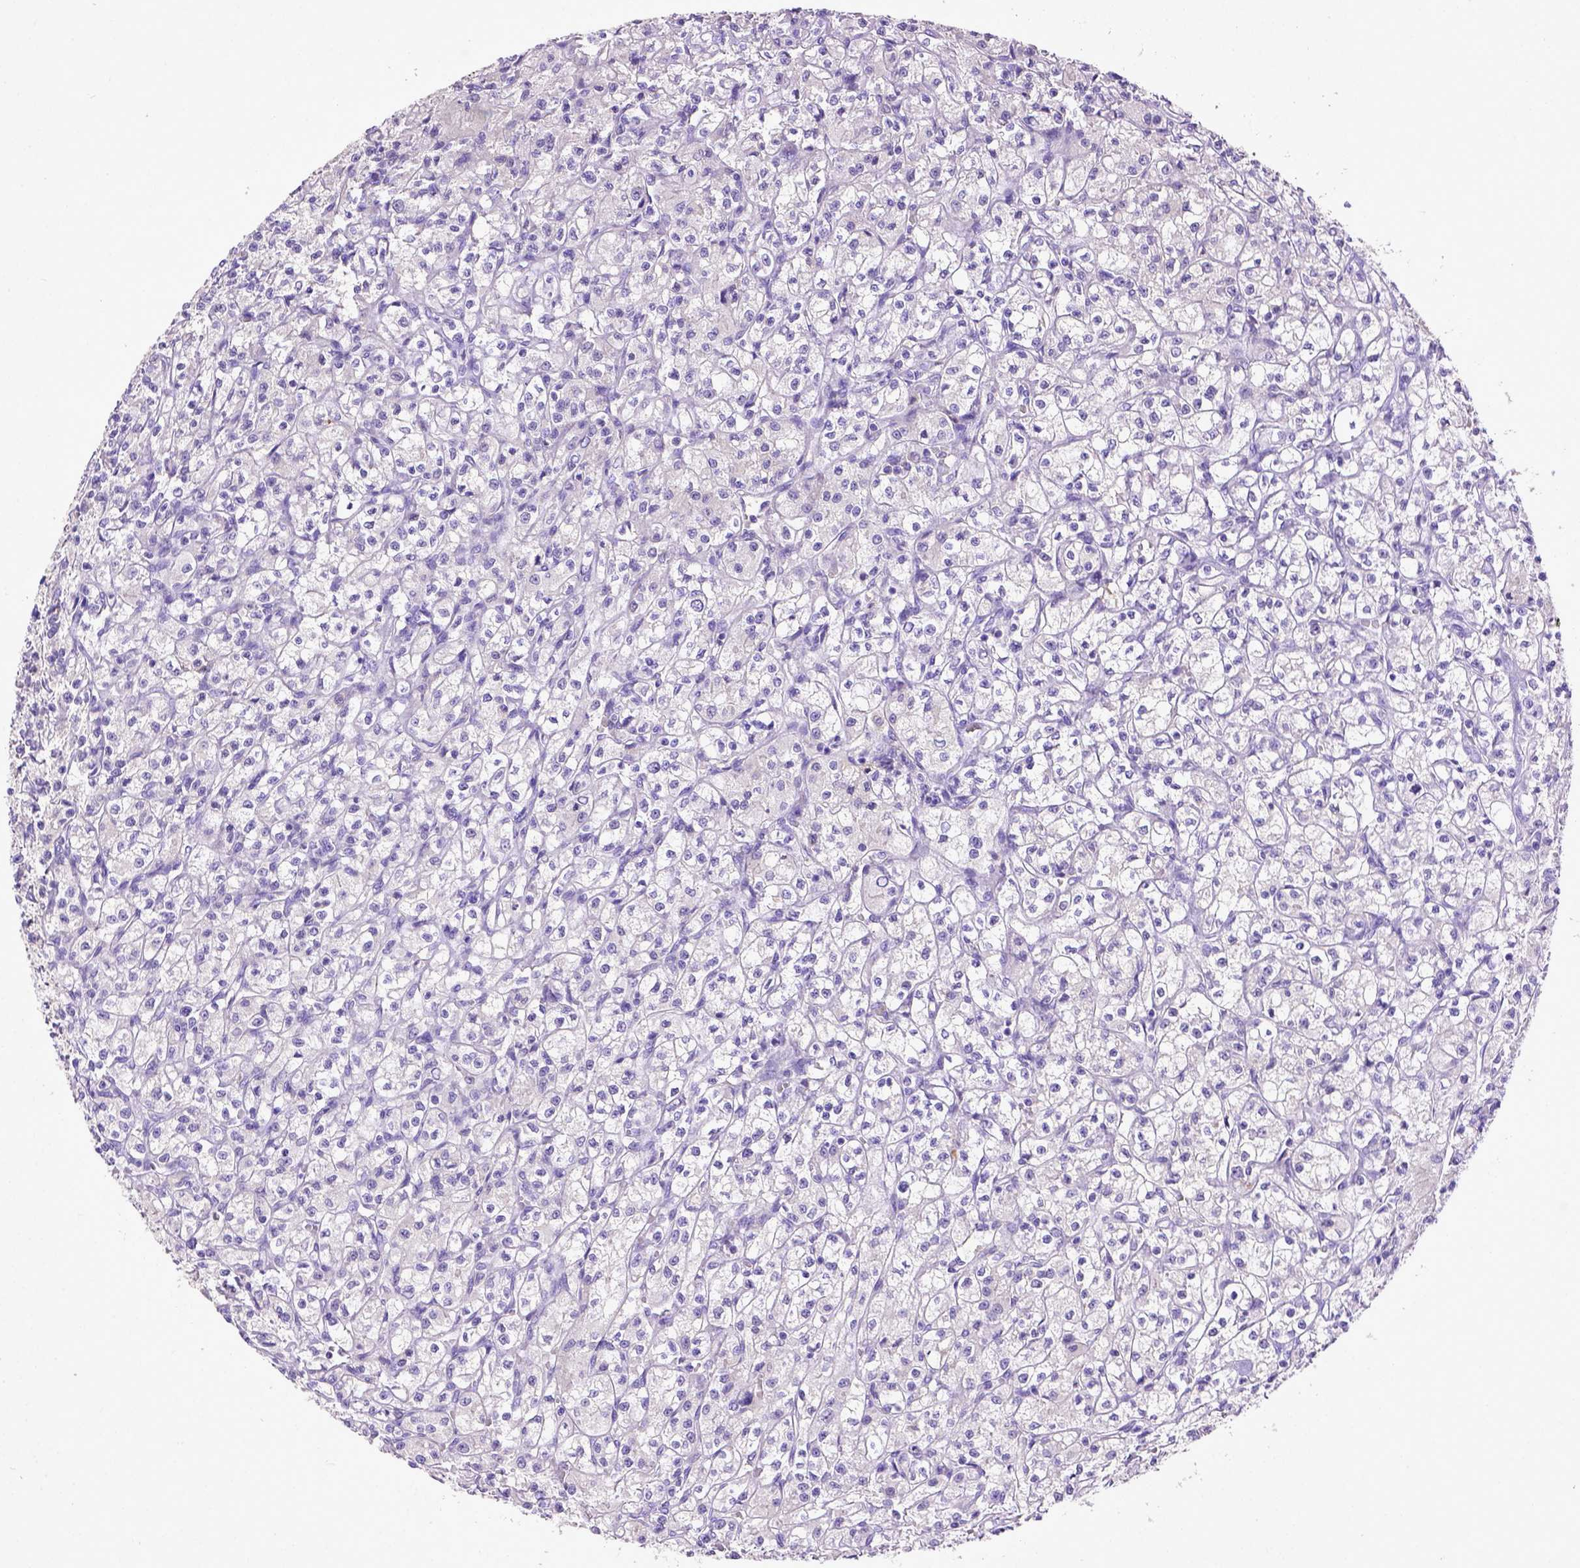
{"staining": {"intensity": "negative", "quantity": "none", "location": "none"}, "tissue": "renal cancer", "cell_type": "Tumor cells", "image_type": "cancer", "snomed": [{"axis": "morphology", "description": "Adenocarcinoma, NOS"}, {"axis": "topography", "description": "Kidney"}], "caption": "The micrograph shows no staining of tumor cells in adenocarcinoma (renal). Brightfield microscopy of immunohistochemistry stained with DAB (3,3'-diaminobenzidine) (brown) and hematoxylin (blue), captured at high magnification.", "gene": "DEPDC1B", "patient": {"sex": "female", "age": 70}}